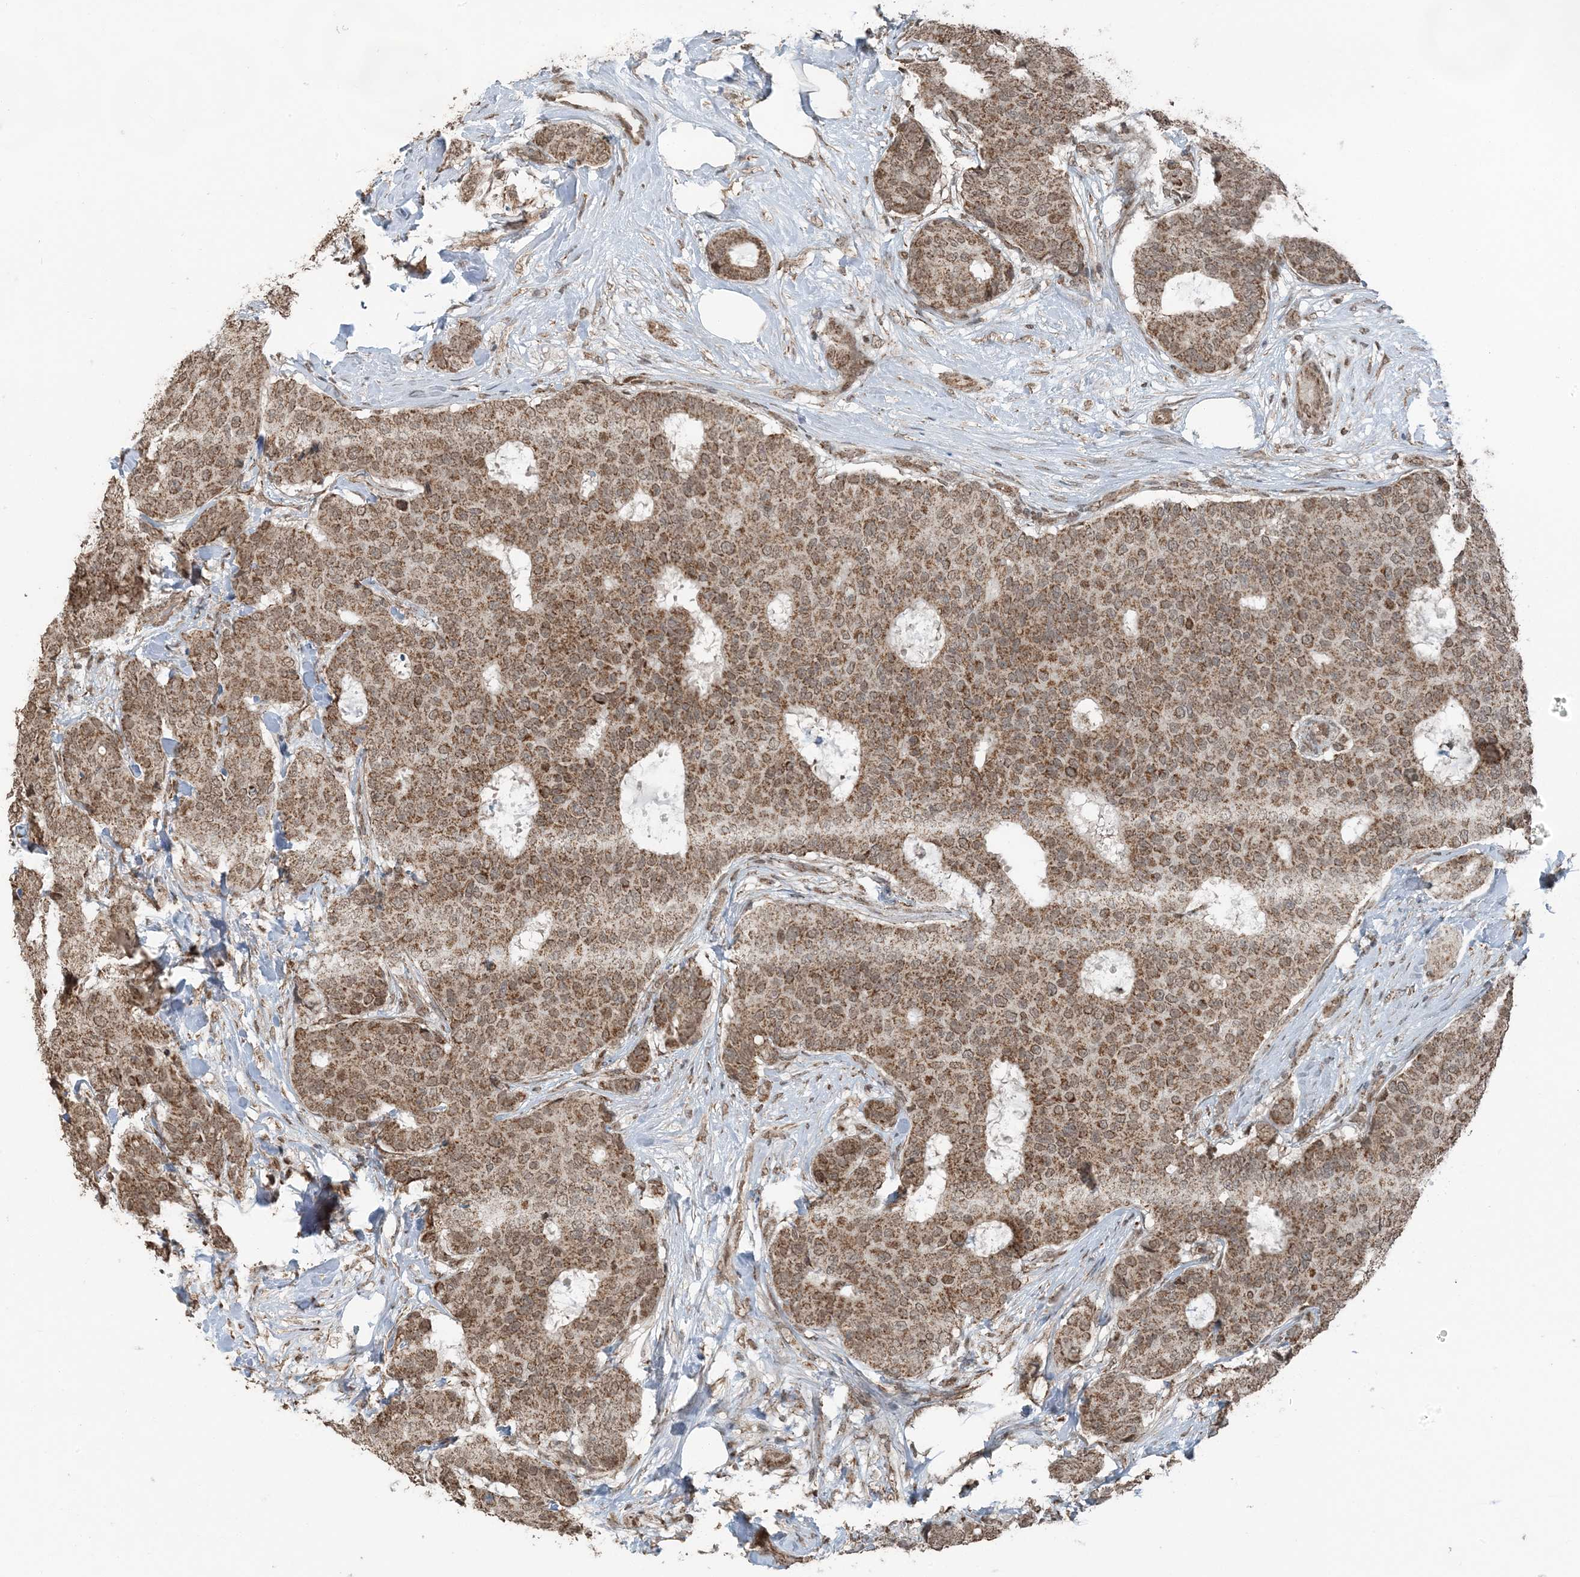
{"staining": {"intensity": "moderate", "quantity": ">75%", "location": "cytoplasmic/membranous"}, "tissue": "breast cancer", "cell_type": "Tumor cells", "image_type": "cancer", "snomed": [{"axis": "morphology", "description": "Duct carcinoma"}, {"axis": "topography", "description": "Breast"}], "caption": "Immunohistochemical staining of human invasive ductal carcinoma (breast) displays moderate cytoplasmic/membranous protein staining in approximately >75% of tumor cells.", "gene": "PILRB", "patient": {"sex": "female", "age": 75}}